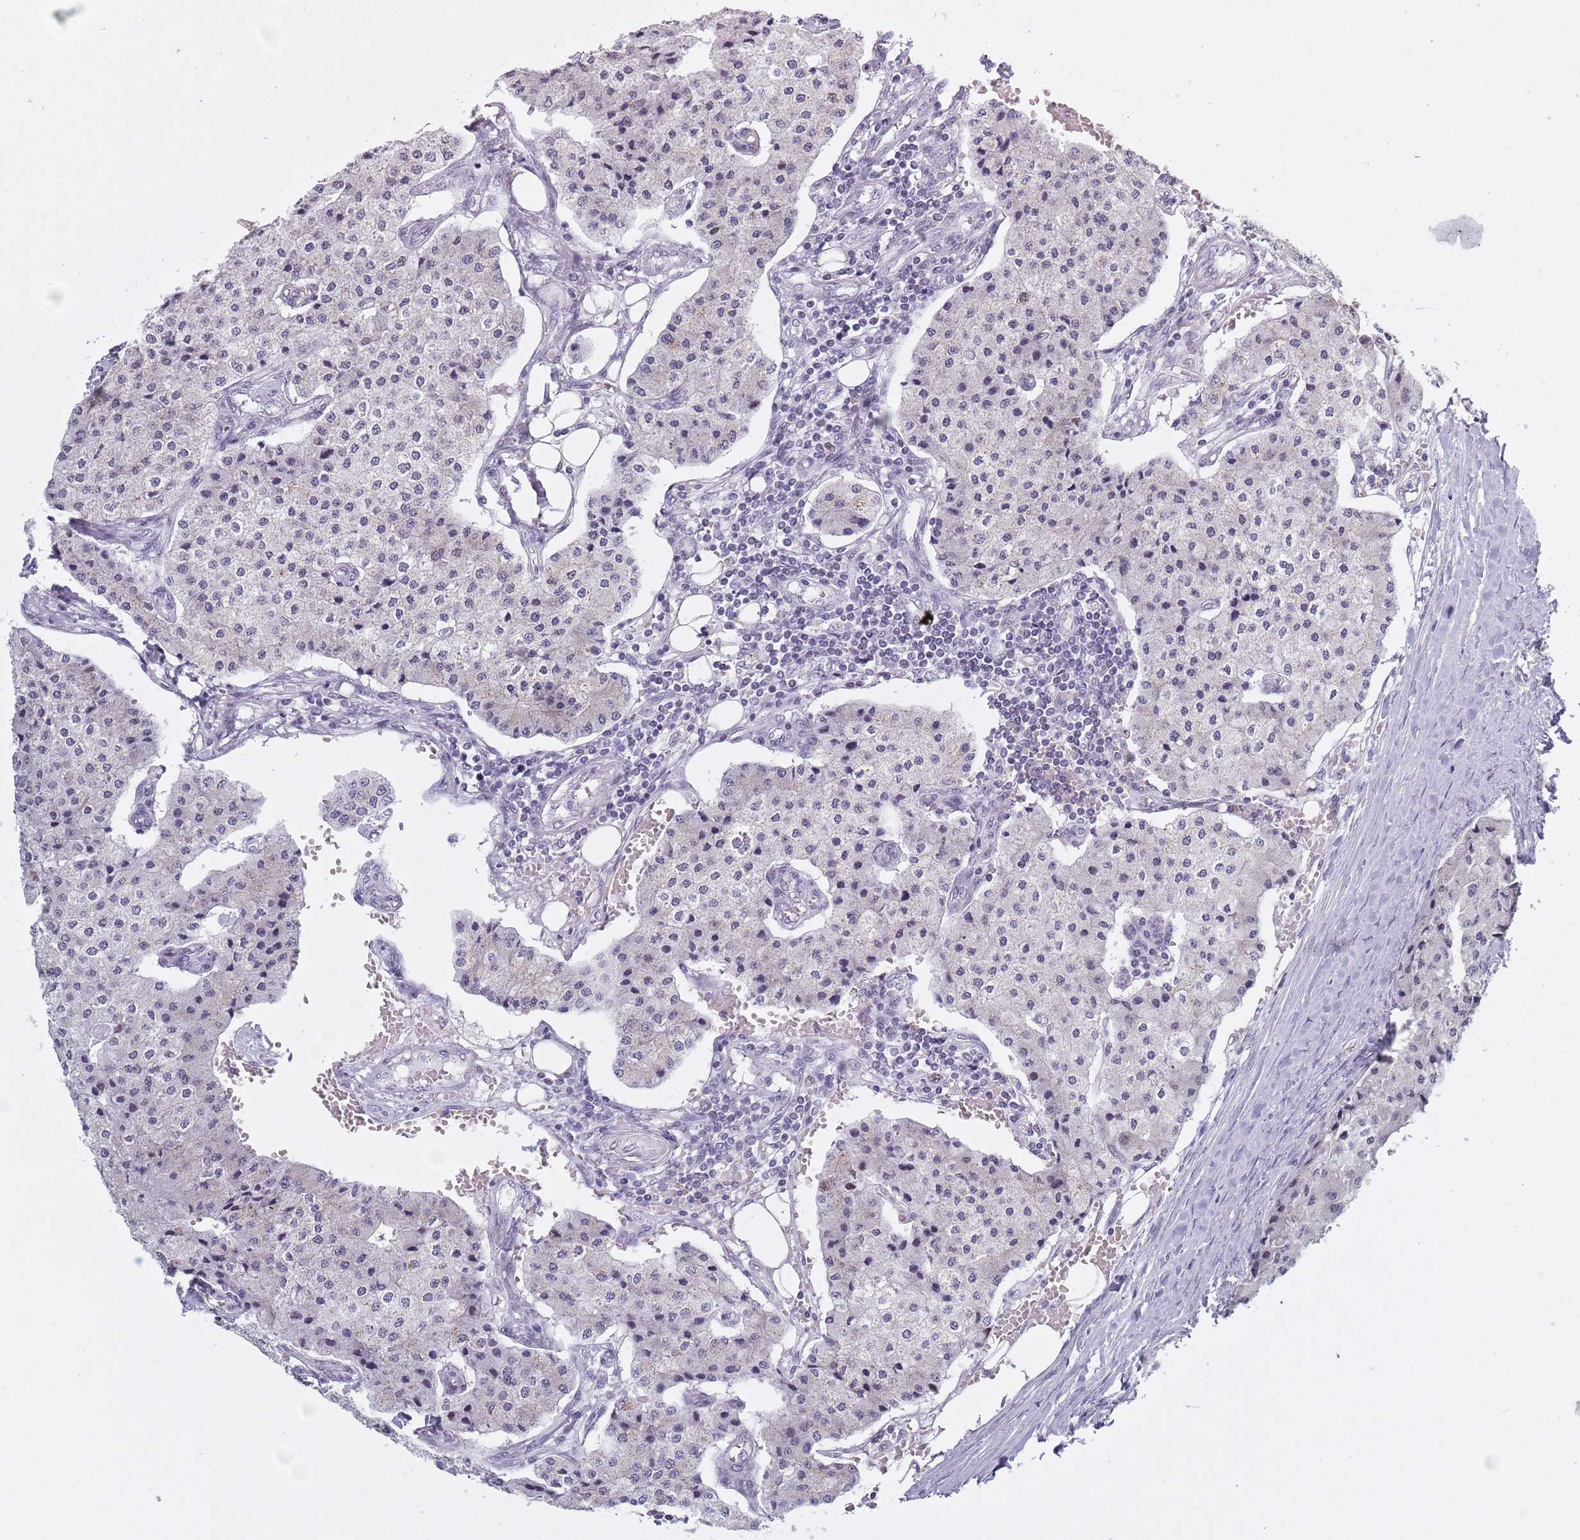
{"staining": {"intensity": "negative", "quantity": "none", "location": "none"}, "tissue": "carcinoid", "cell_type": "Tumor cells", "image_type": "cancer", "snomed": [{"axis": "morphology", "description": "Carcinoid, malignant, NOS"}, {"axis": "topography", "description": "Colon"}], "caption": "This is an immunohistochemistry (IHC) histopathology image of human carcinoid (malignant). There is no expression in tumor cells.", "gene": "ZKSCAN2", "patient": {"sex": "female", "age": 52}}